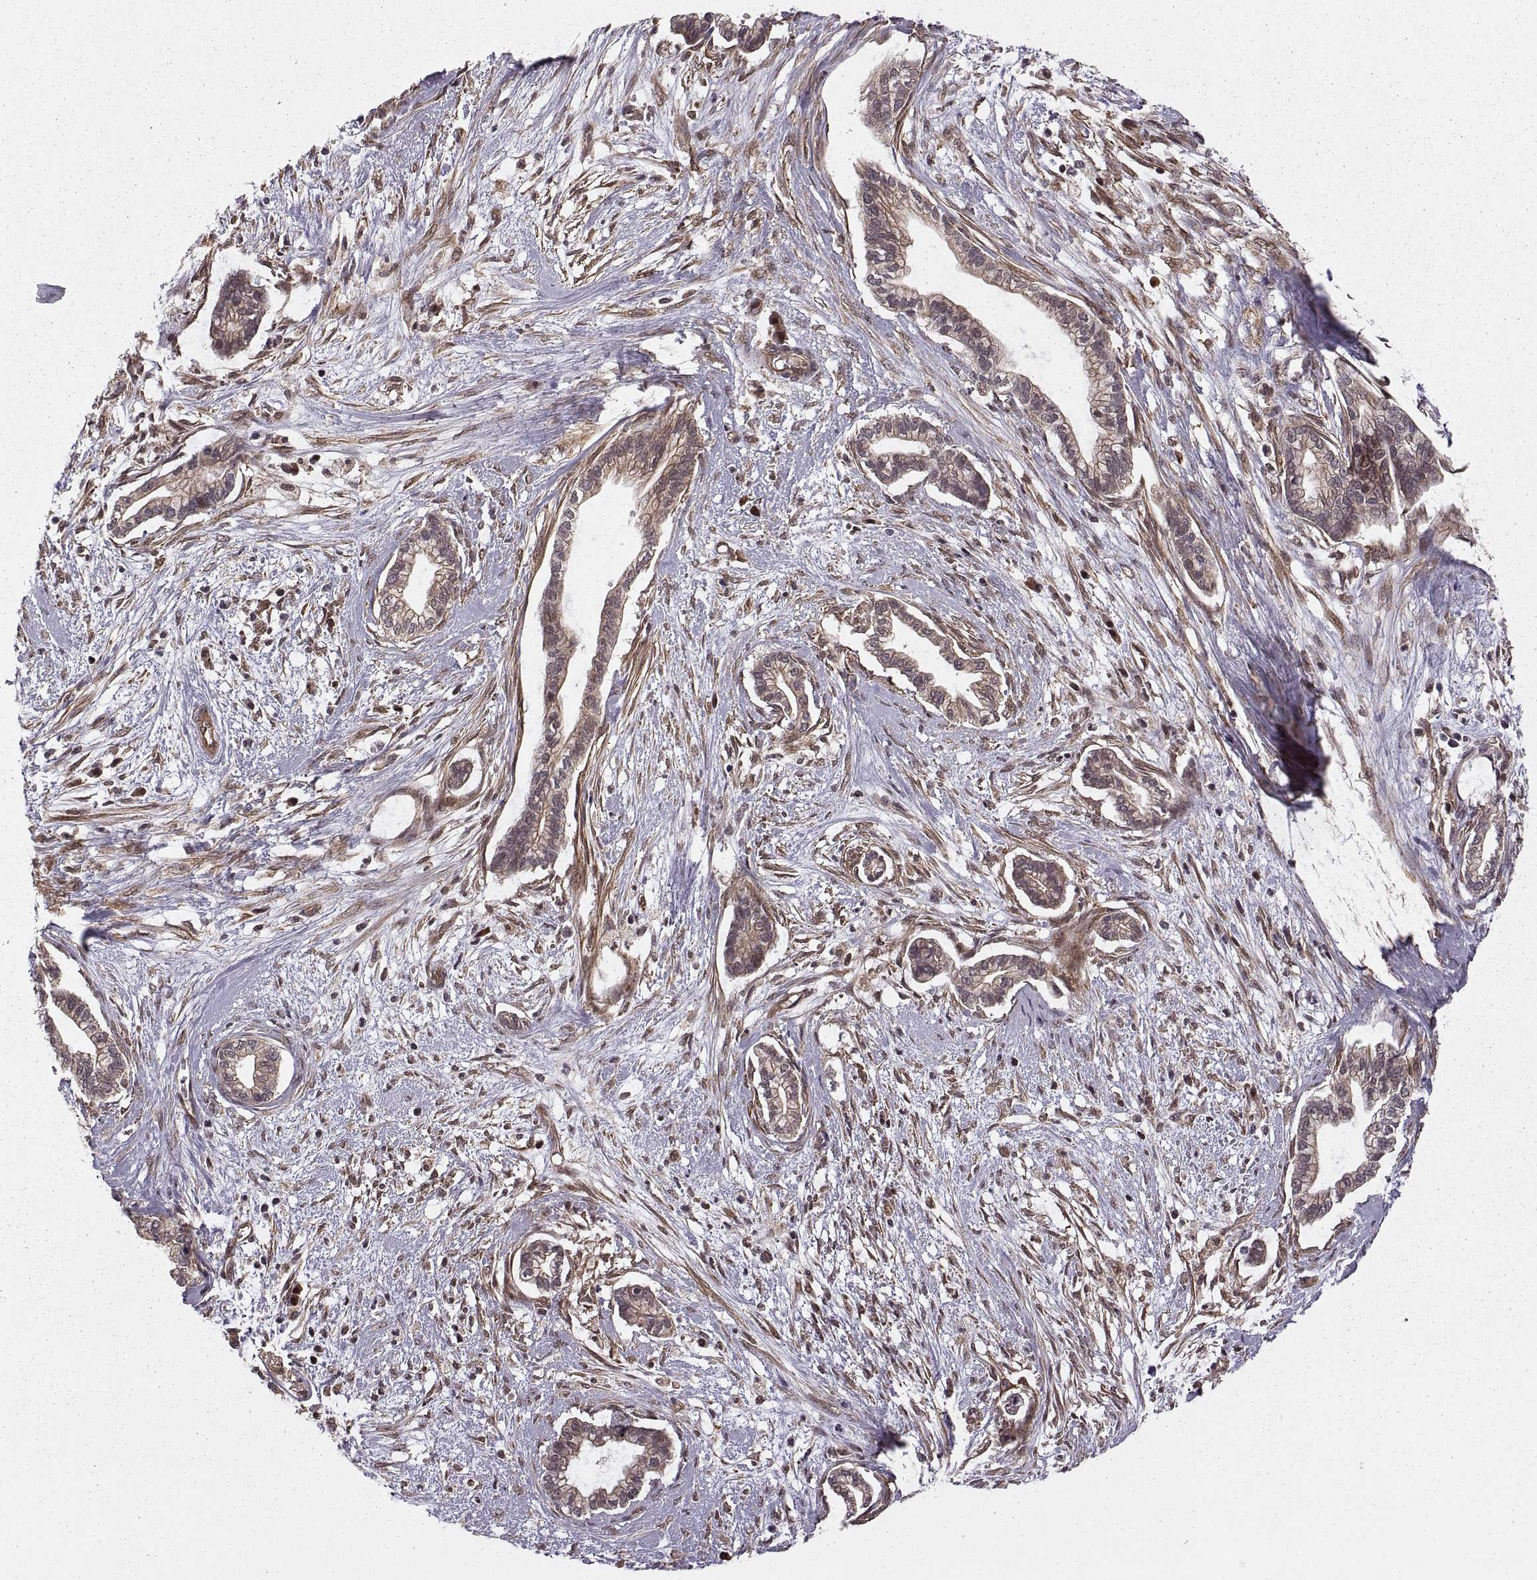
{"staining": {"intensity": "weak", "quantity": "25%-75%", "location": "cytoplasmic/membranous"}, "tissue": "cervical cancer", "cell_type": "Tumor cells", "image_type": "cancer", "snomed": [{"axis": "morphology", "description": "Adenocarcinoma, NOS"}, {"axis": "topography", "description": "Cervix"}], "caption": "Immunohistochemical staining of human adenocarcinoma (cervical) shows low levels of weak cytoplasmic/membranous staining in about 25%-75% of tumor cells.", "gene": "DEDD", "patient": {"sex": "female", "age": 62}}